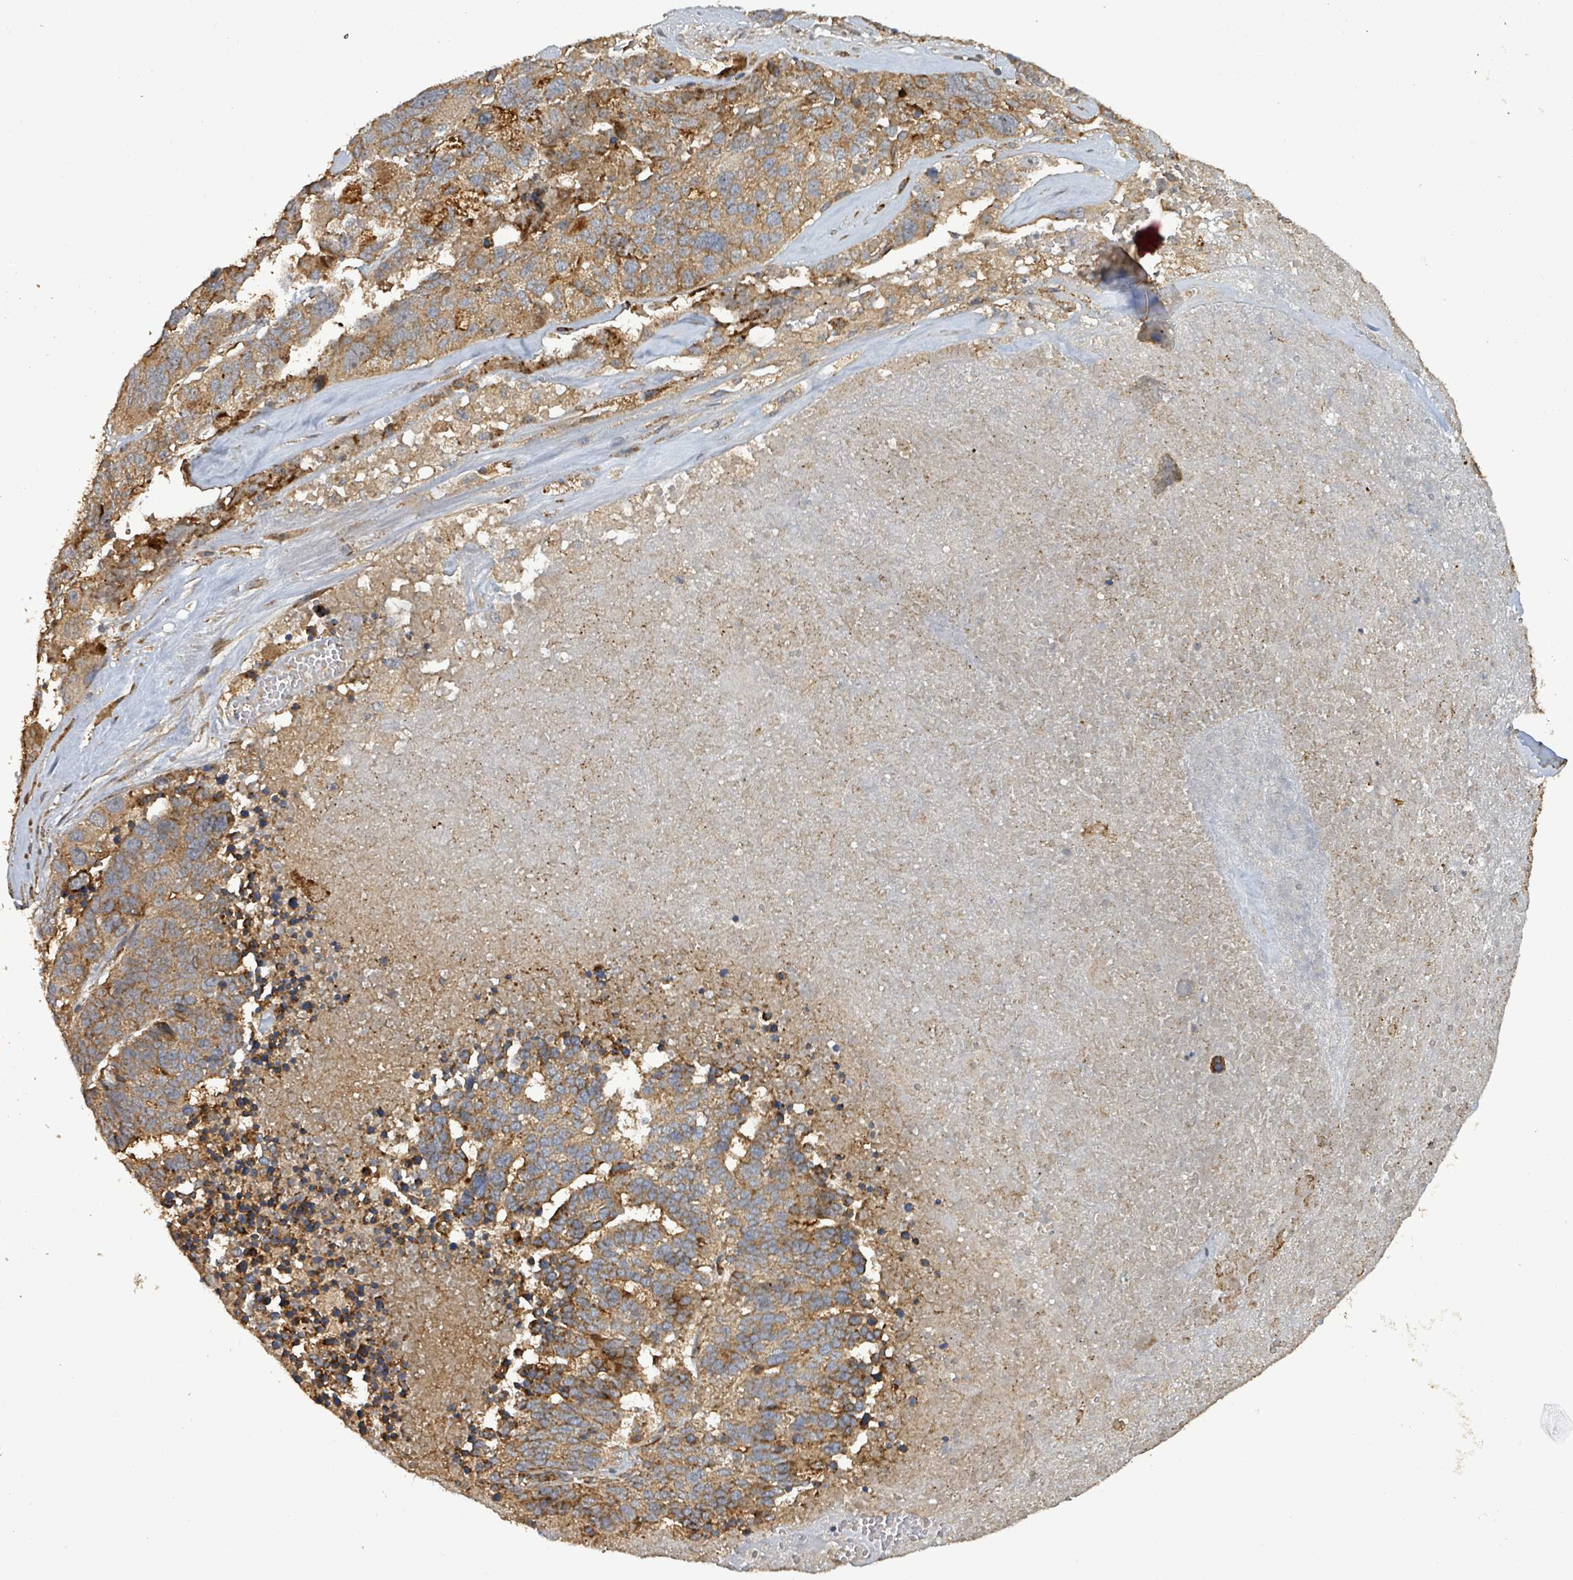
{"staining": {"intensity": "moderate", "quantity": ">75%", "location": "cytoplasmic/membranous"}, "tissue": "ovarian cancer", "cell_type": "Tumor cells", "image_type": "cancer", "snomed": [{"axis": "morphology", "description": "Cystadenocarcinoma, serous, NOS"}, {"axis": "topography", "description": "Ovary"}], "caption": "The photomicrograph shows staining of ovarian cancer, revealing moderate cytoplasmic/membranous protein expression (brown color) within tumor cells. (Stains: DAB in brown, nuclei in blue, Microscopy: brightfield microscopy at high magnification).", "gene": "STARD4", "patient": {"sex": "female", "age": 59}}